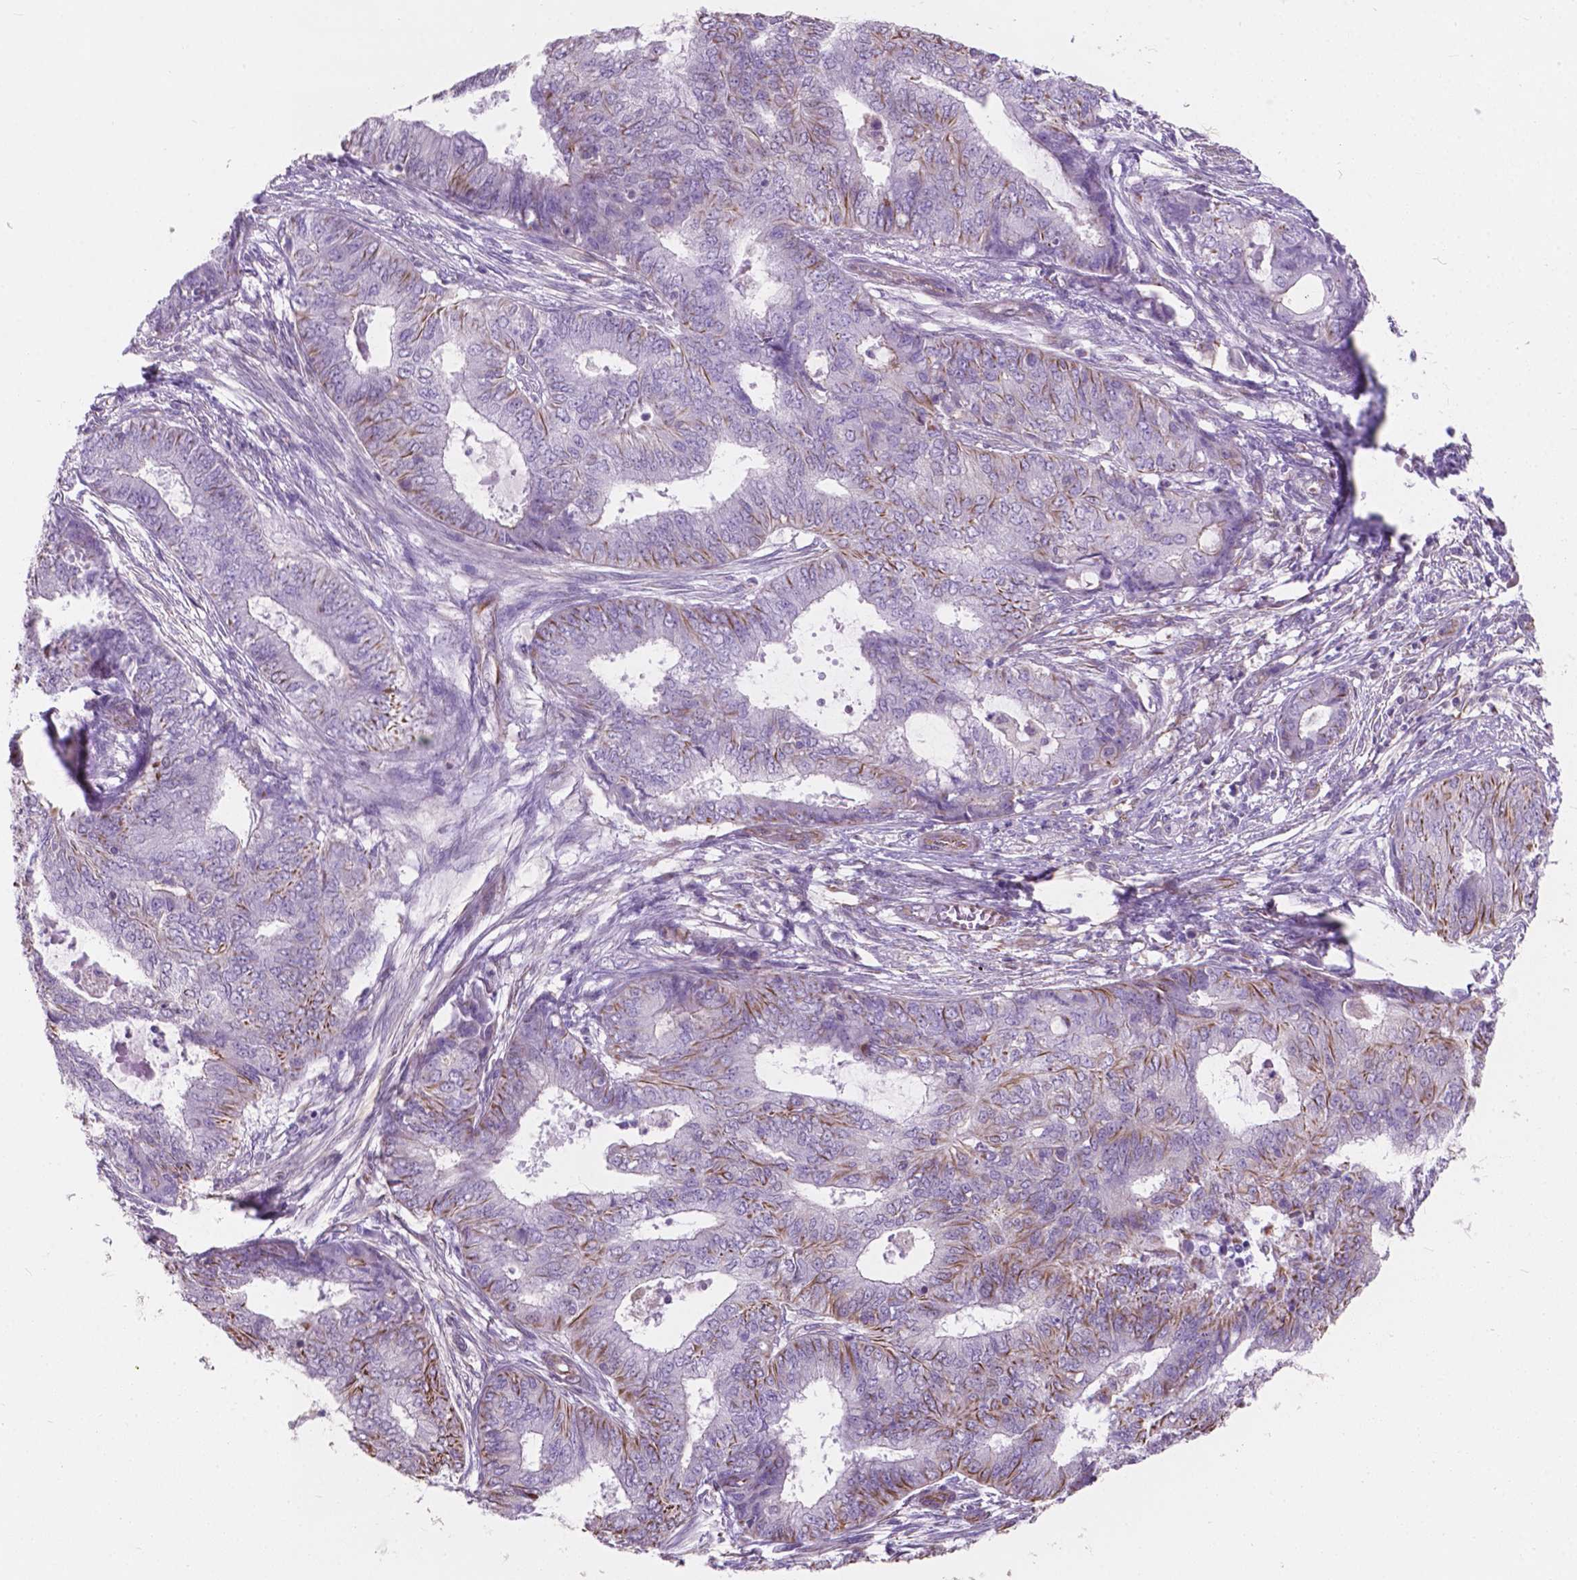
{"staining": {"intensity": "moderate", "quantity": "<25%", "location": "cytoplasmic/membranous"}, "tissue": "endometrial cancer", "cell_type": "Tumor cells", "image_type": "cancer", "snomed": [{"axis": "morphology", "description": "Adenocarcinoma, NOS"}, {"axis": "topography", "description": "Endometrium"}], "caption": "The immunohistochemical stain highlights moderate cytoplasmic/membranous staining in tumor cells of endometrial cancer (adenocarcinoma) tissue.", "gene": "AMOT", "patient": {"sex": "female", "age": 62}}